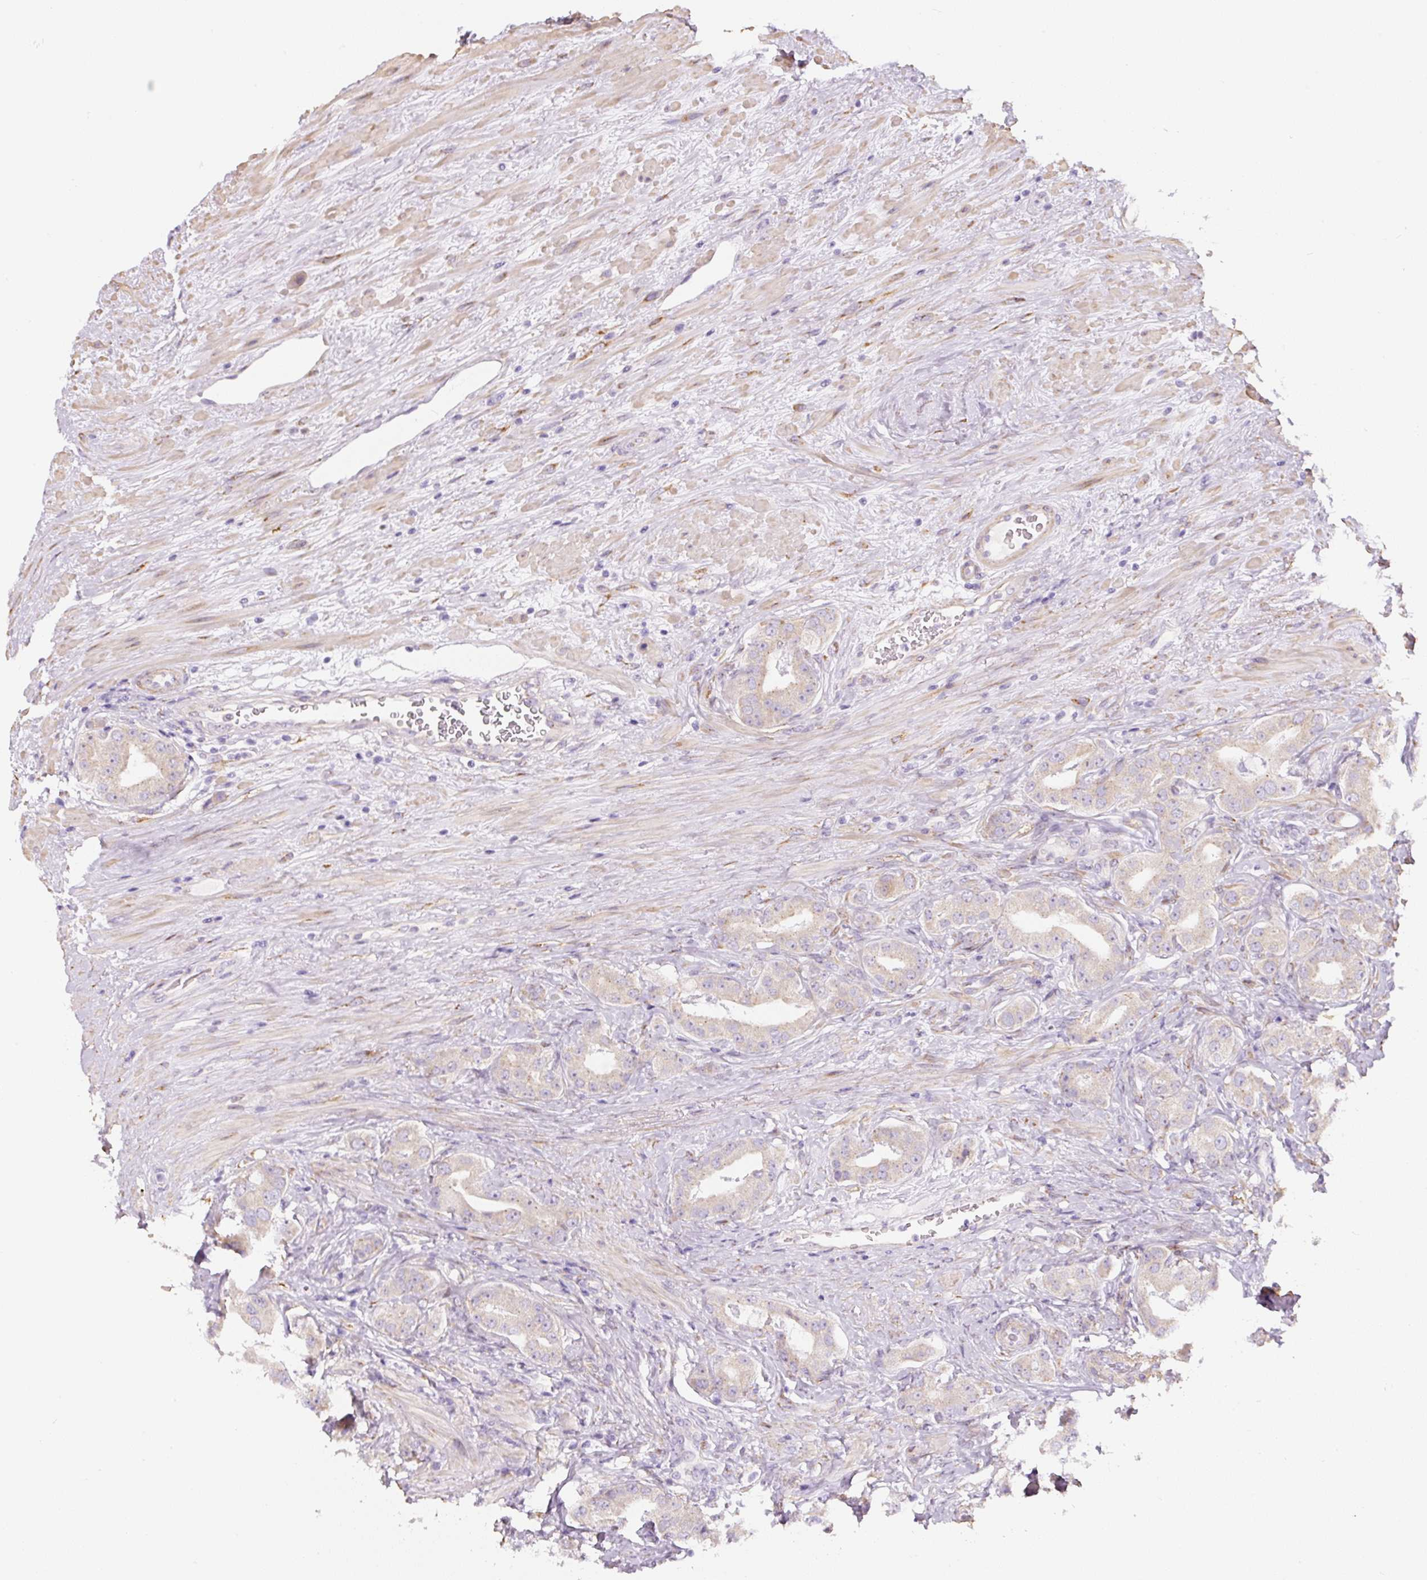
{"staining": {"intensity": "weak", "quantity": ">75%", "location": "cytoplasmic/membranous"}, "tissue": "prostate cancer", "cell_type": "Tumor cells", "image_type": "cancer", "snomed": [{"axis": "morphology", "description": "Adenocarcinoma, High grade"}, {"axis": "topography", "description": "Prostate"}], "caption": "A high-resolution image shows IHC staining of prostate cancer (adenocarcinoma (high-grade)), which reveals weak cytoplasmic/membranous expression in about >75% of tumor cells.", "gene": "PWWP3B", "patient": {"sex": "male", "age": 63}}